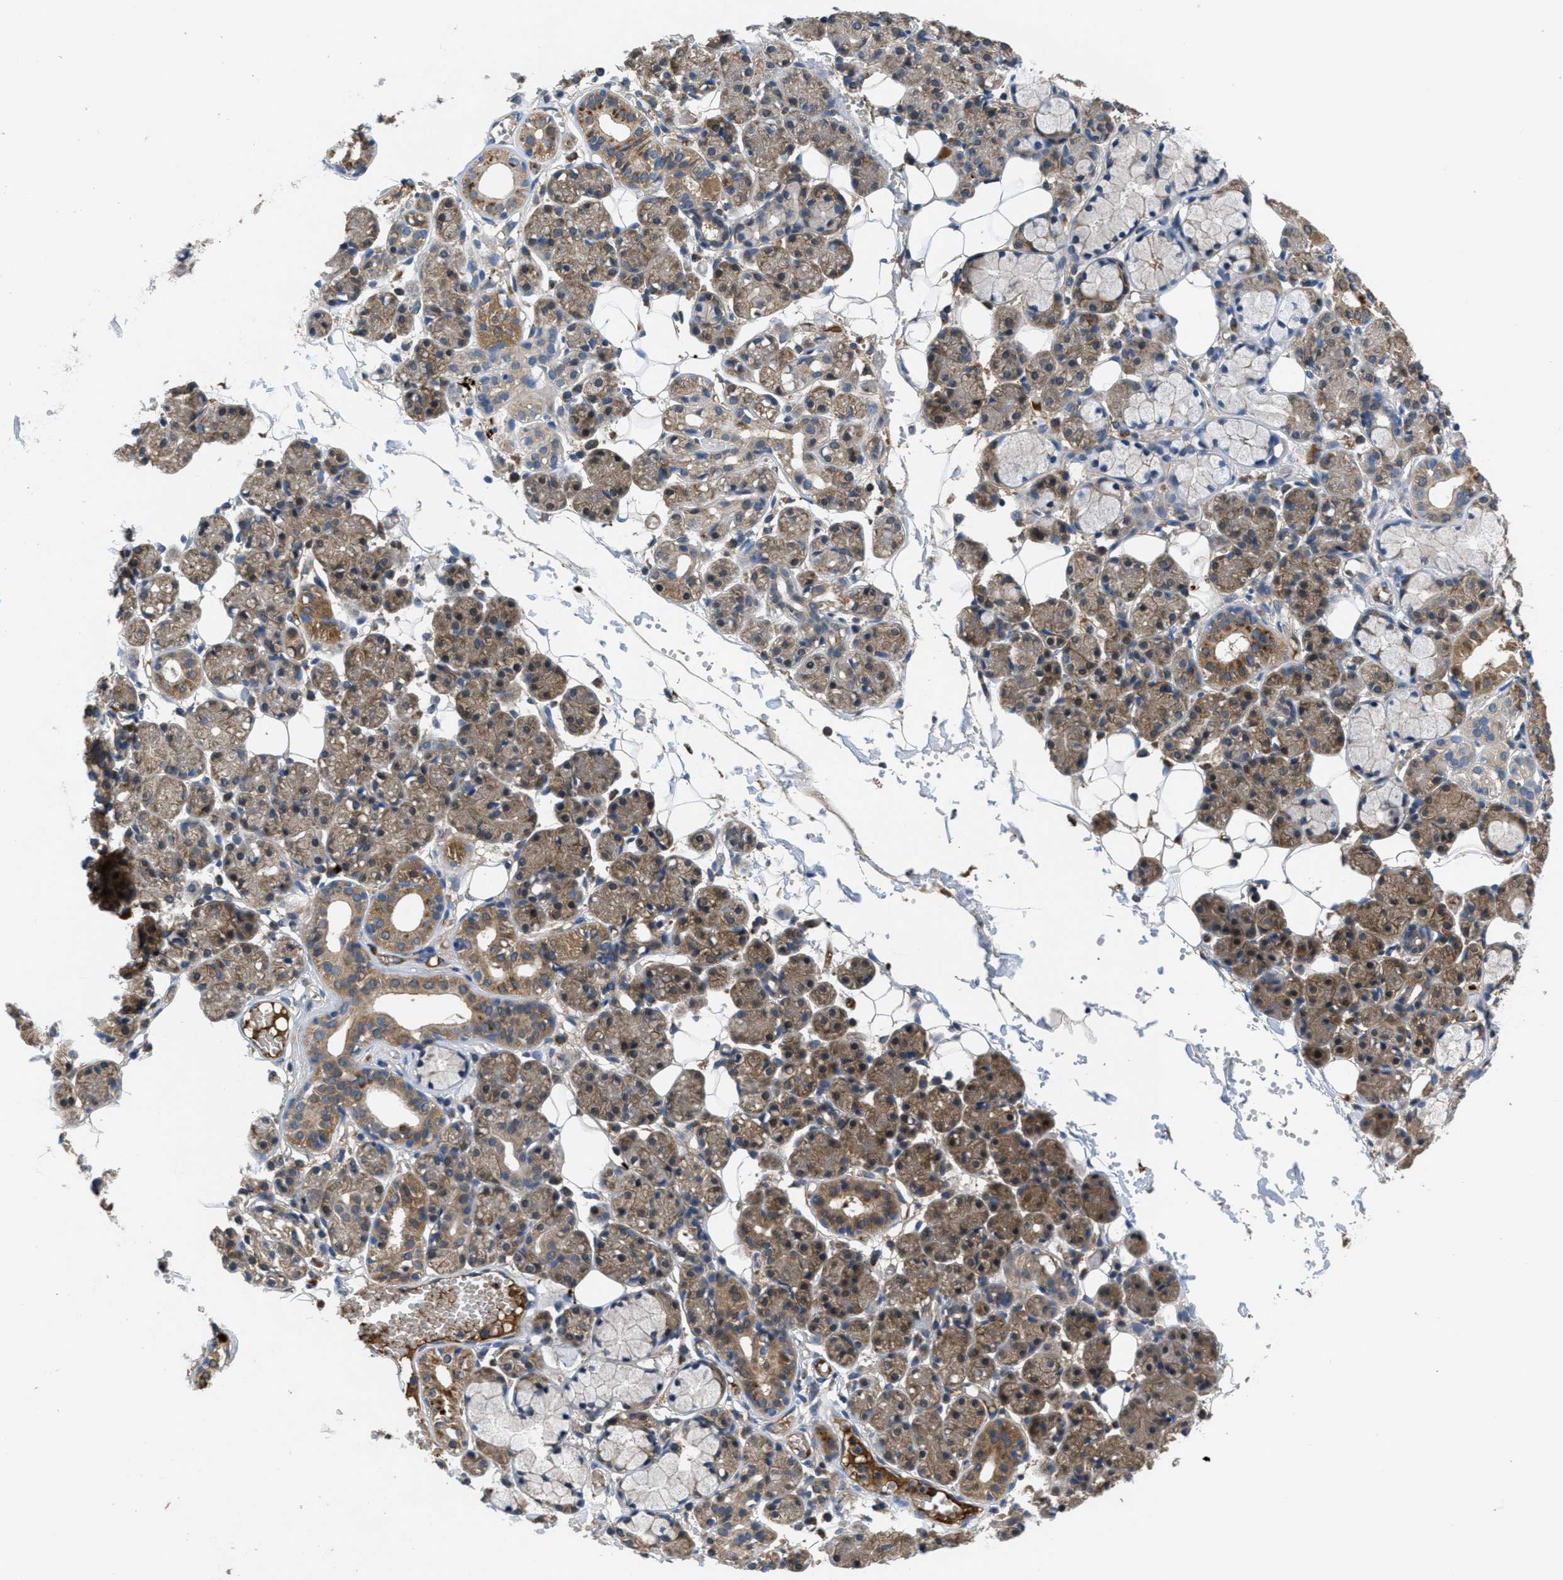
{"staining": {"intensity": "moderate", "quantity": "25%-75%", "location": "cytoplasmic/membranous,nuclear"}, "tissue": "salivary gland", "cell_type": "Glandular cells", "image_type": "normal", "snomed": [{"axis": "morphology", "description": "Normal tissue, NOS"}, {"axis": "topography", "description": "Salivary gland"}], "caption": "Salivary gland stained for a protein (brown) exhibits moderate cytoplasmic/membranous,nuclear positive staining in about 25%-75% of glandular cells.", "gene": "GALK1", "patient": {"sex": "male", "age": 63}}